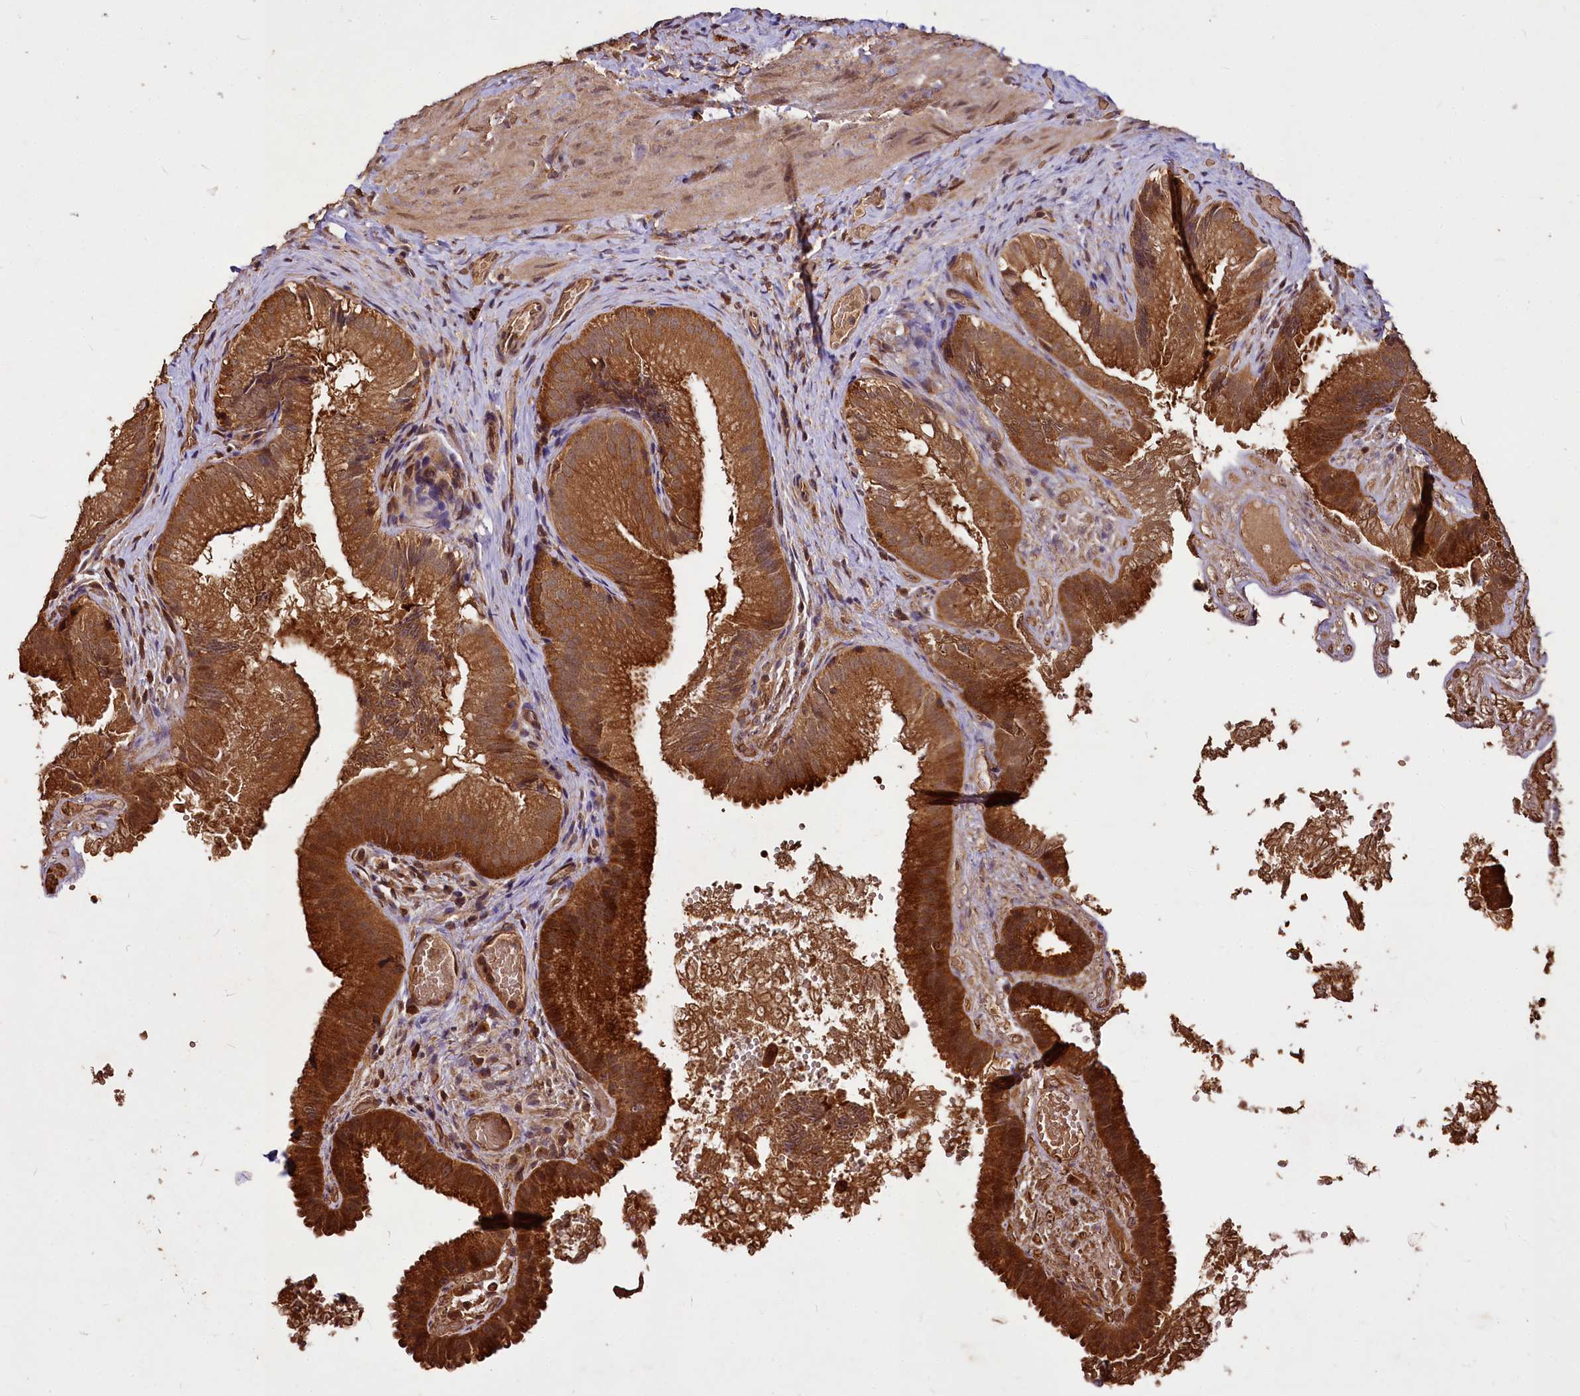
{"staining": {"intensity": "strong", "quantity": ">75%", "location": "cytoplasmic/membranous"}, "tissue": "gallbladder", "cell_type": "Glandular cells", "image_type": "normal", "snomed": [{"axis": "morphology", "description": "Normal tissue, NOS"}, {"axis": "topography", "description": "Gallbladder"}], "caption": "This histopathology image reveals IHC staining of normal gallbladder, with high strong cytoplasmic/membranous expression in about >75% of glandular cells.", "gene": "VPS51", "patient": {"sex": "female", "age": 30}}